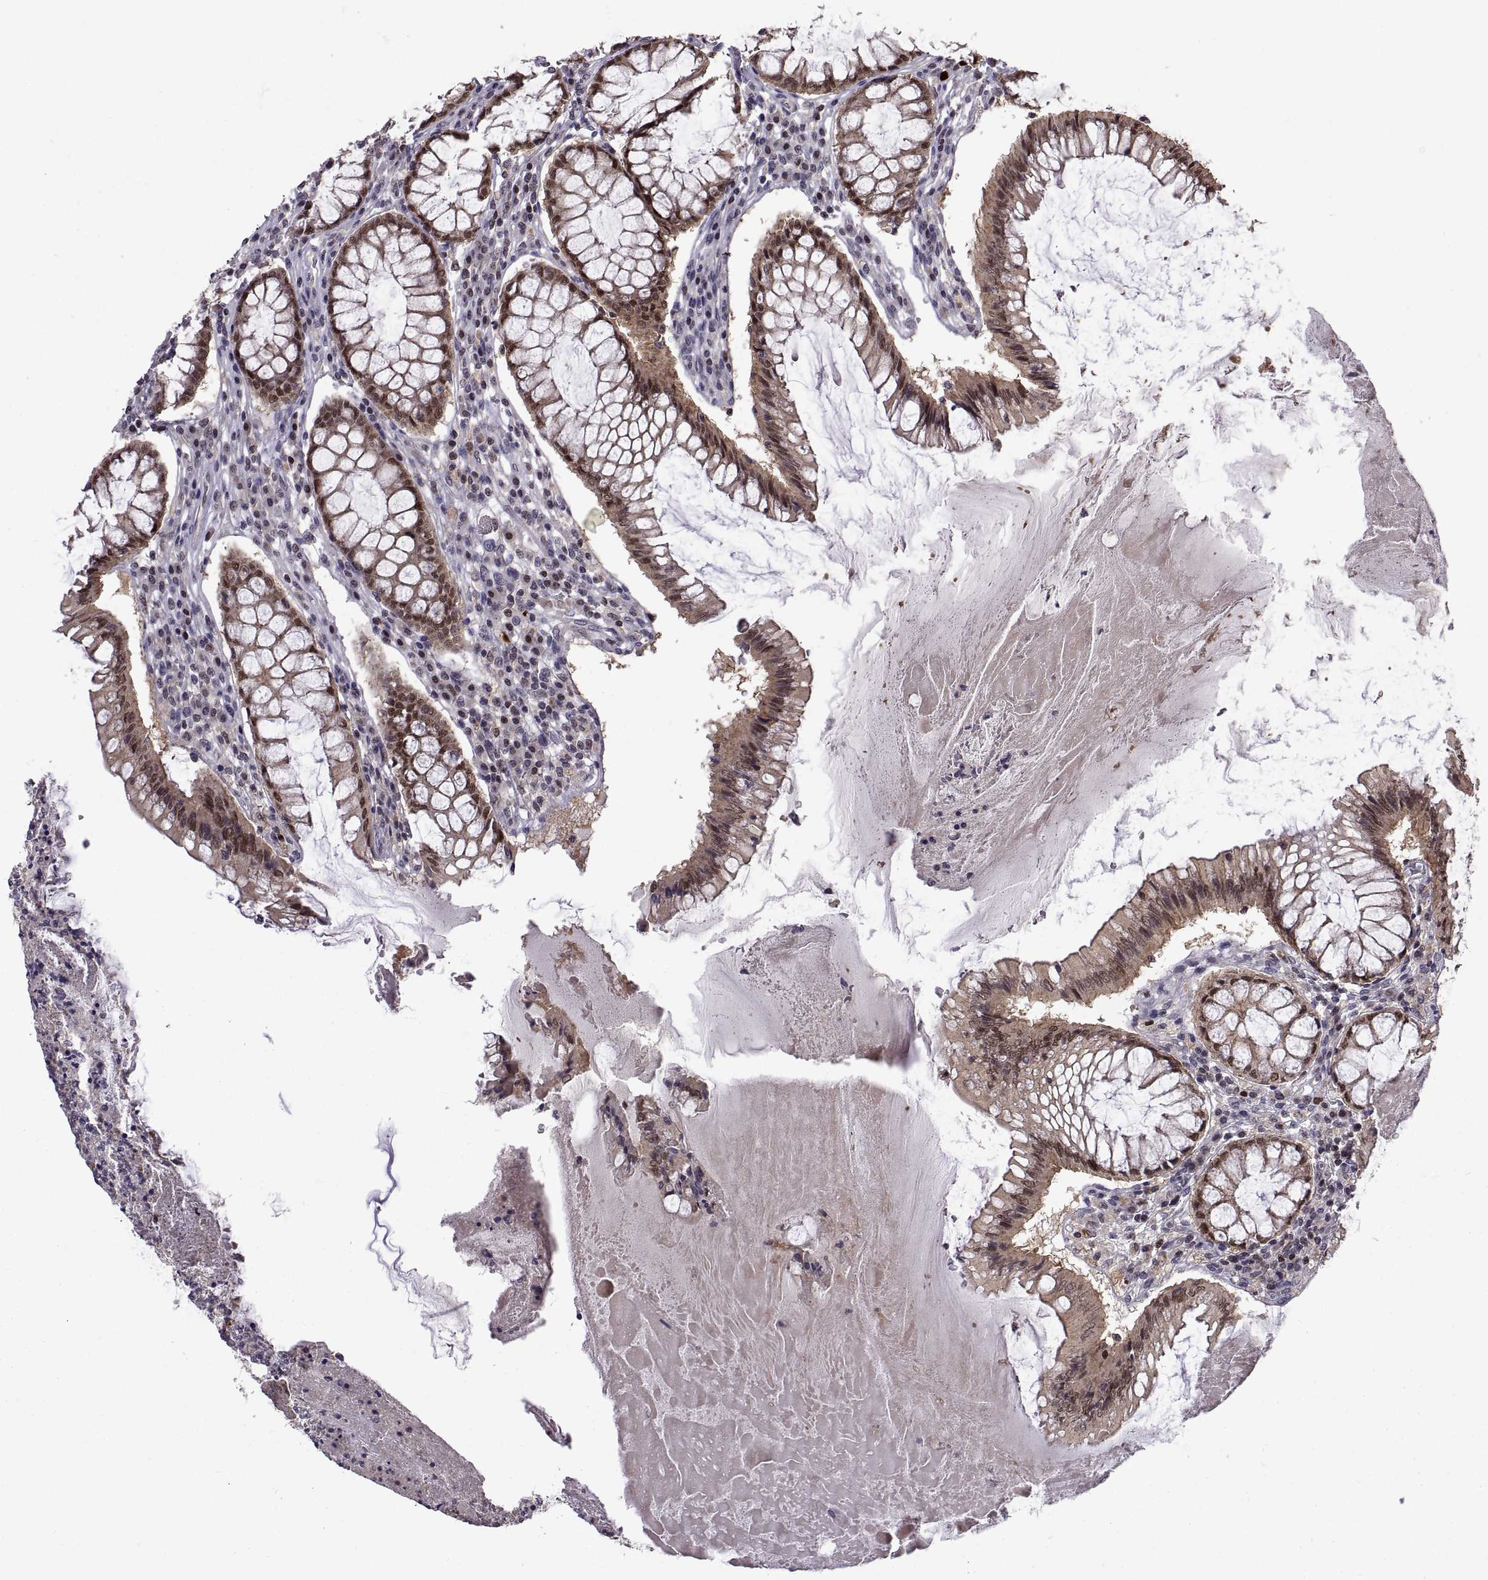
{"staining": {"intensity": "moderate", "quantity": "<25%", "location": "nuclear"}, "tissue": "colorectal cancer", "cell_type": "Tumor cells", "image_type": "cancer", "snomed": [{"axis": "morphology", "description": "Adenocarcinoma, NOS"}, {"axis": "topography", "description": "Colon"}], "caption": "Colorectal adenocarcinoma was stained to show a protein in brown. There is low levels of moderate nuclear positivity in about <25% of tumor cells.", "gene": "CHFR", "patient": {"sex": "female", "age": 70}}